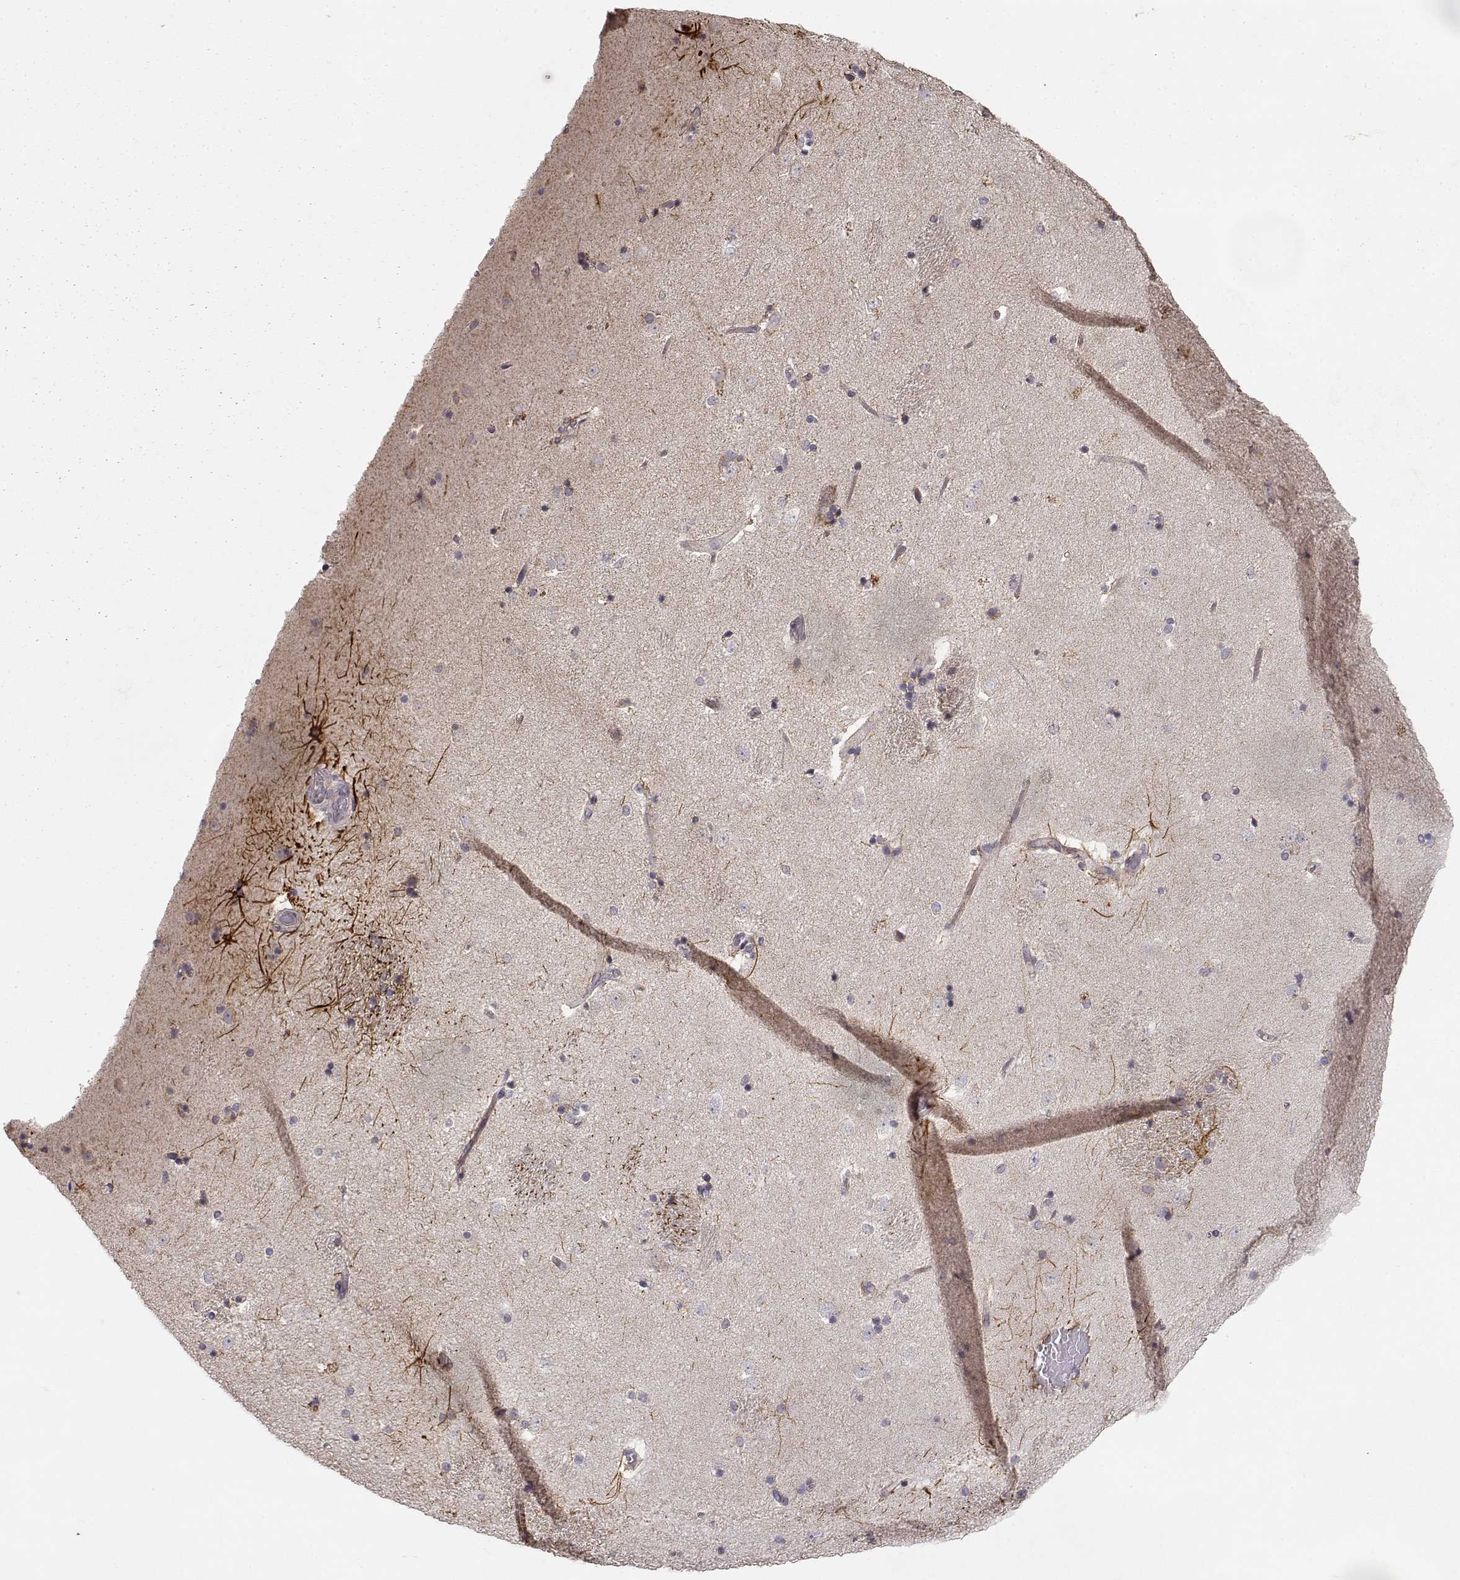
{"staining": {"intensity": "strong", "quantity": "<25%", "location": "cytoplasmic/membranous"}, "tissue": "caudate", "cell_type": "Glial cells", "image_type": "normal", "snomed": [{"axis": "morphology", "description": "Normal tissue, NOS"}, {"axis": "topography", "description": "Lateral ventricle wall"}], "caption": "Immunohistochemical staining of unremarkable caudate exhibits strong cytoplasmic/membranous protein staining in about <25% of glial cells.", "gene": "ERBB3", "patient": {"sex": "male", "age": 51}}